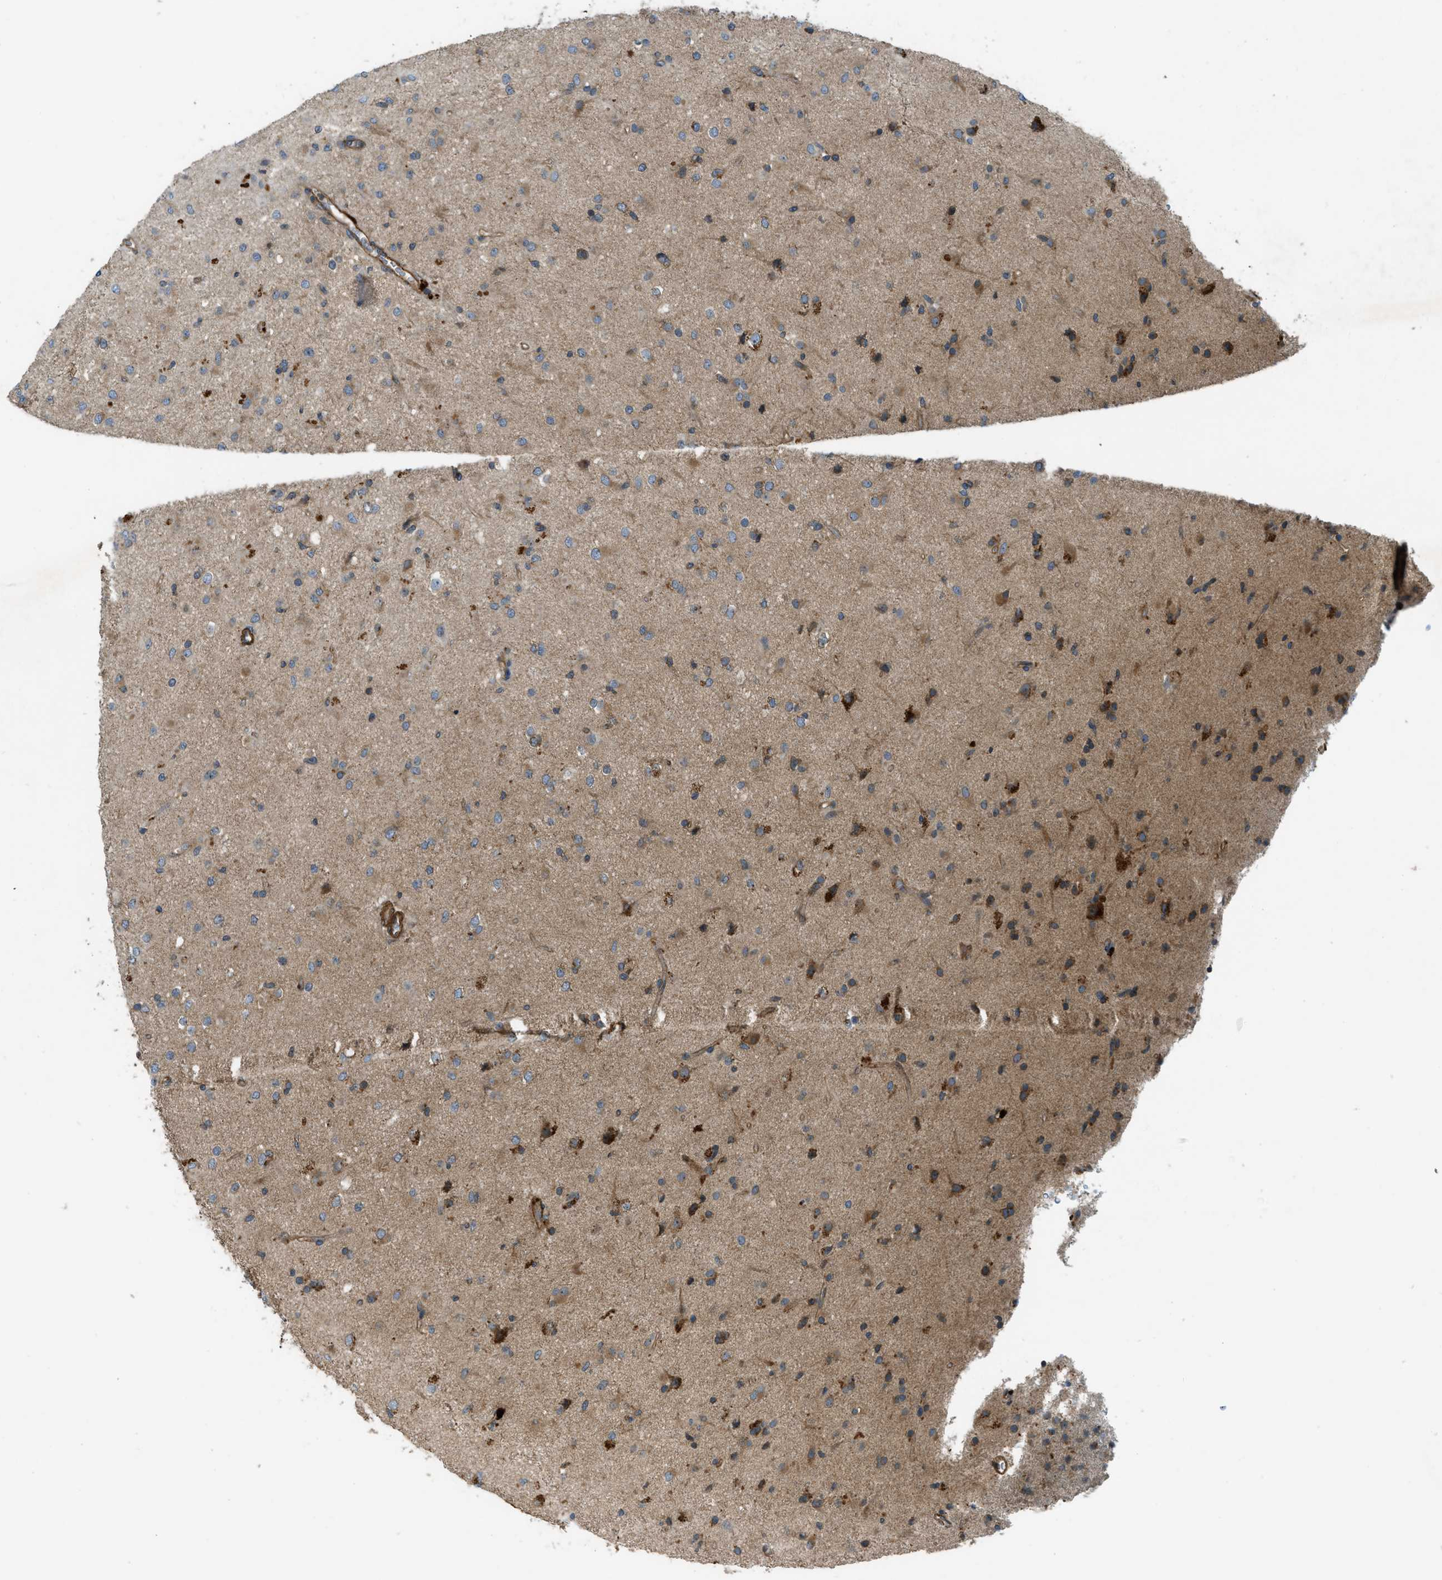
{"staining": {"intensity": "moderate", "quantity": ">75%", "location": "cytoplasmic/membranous"}, "tissue": "glioma", "cell_type": "Tumor cells", "image_type": "cancer", "snomed": [{"axis": "morphology", "description": "Glioma, malignant, Low grade"}, {"axis": "topography", "description": "Brain"}], "caption": "Glioma stained with DAB immunohistochemistry (IHC) reveals medium levels of moderate cytoplasmic/membranous expression in approximately >75% of tumor cells. (DAB = brown stain, brightfield microscopy at high magnification).", "gene": "VEZT", "patient": {"sex": "male", "age": 65}}